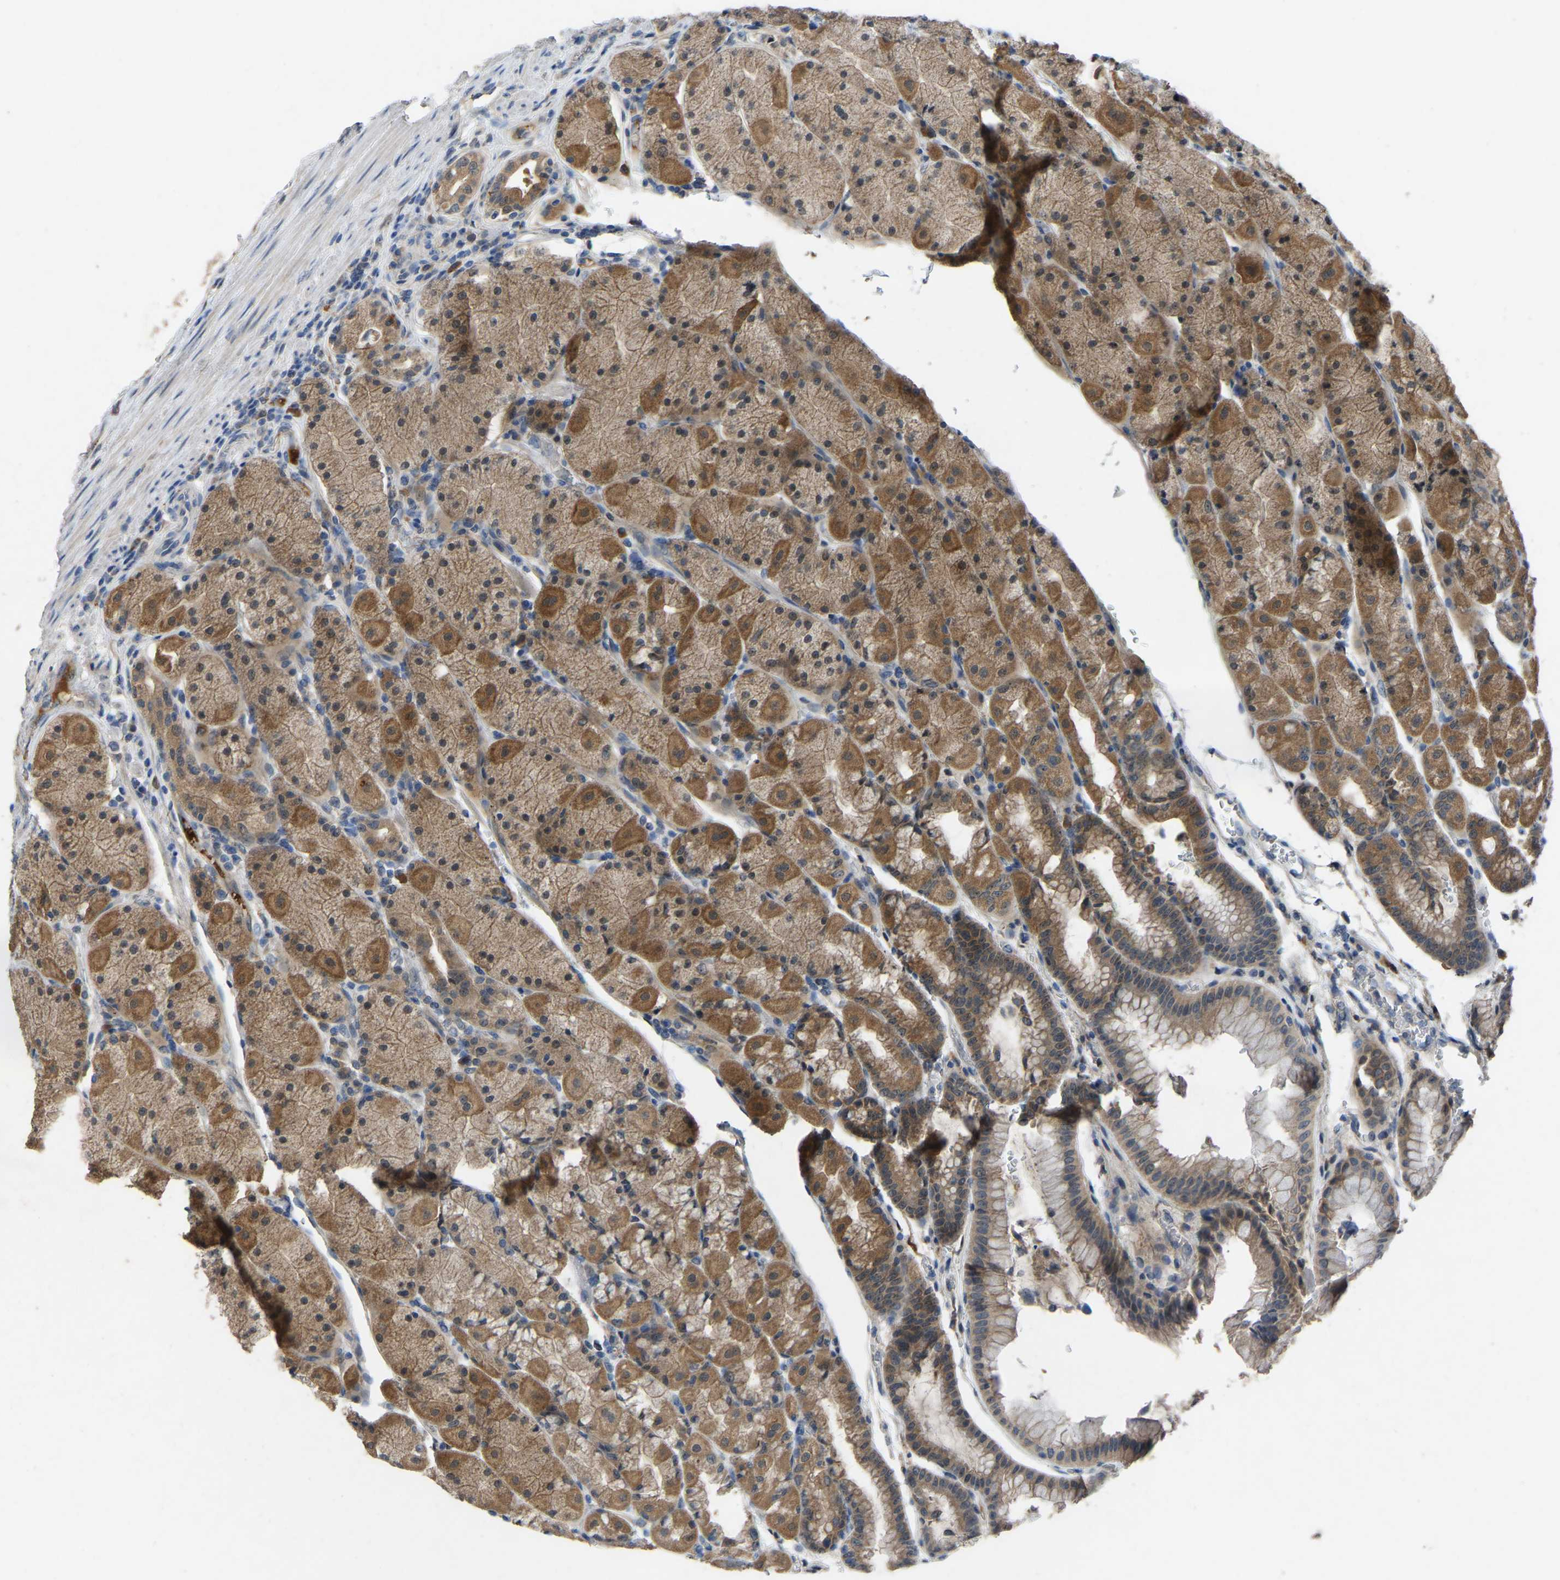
{"staining": {"intensity": "moderate", "quantity": ">75%", "location": "cytoplasmic/membranous"}, "tissue": "stomach", "cell_type": "Glandular cells", "image_type": "normal", "snomed": [{"axis": "morphology", "description": "Normal tissue, NOS"}, {"axis": "morphology", "description": "Carcinoid, malignant, NOS"}, {"axis": "topography", "description": "Stomach, upper"}], "caption": "Brown immunohistochemical staining in normal human stomach reveals moderate cytoplasmic/membranous expression in approximately >75% of glandular cells. The protein of interest is stained brown, and the nuclei are stained in blue (DAB (3,3'-diaminobenzidine) IHC with brightfield microscopy, high magnification).", "gene": "FHIT", "patient": {"sex": "male", "age": 39}}